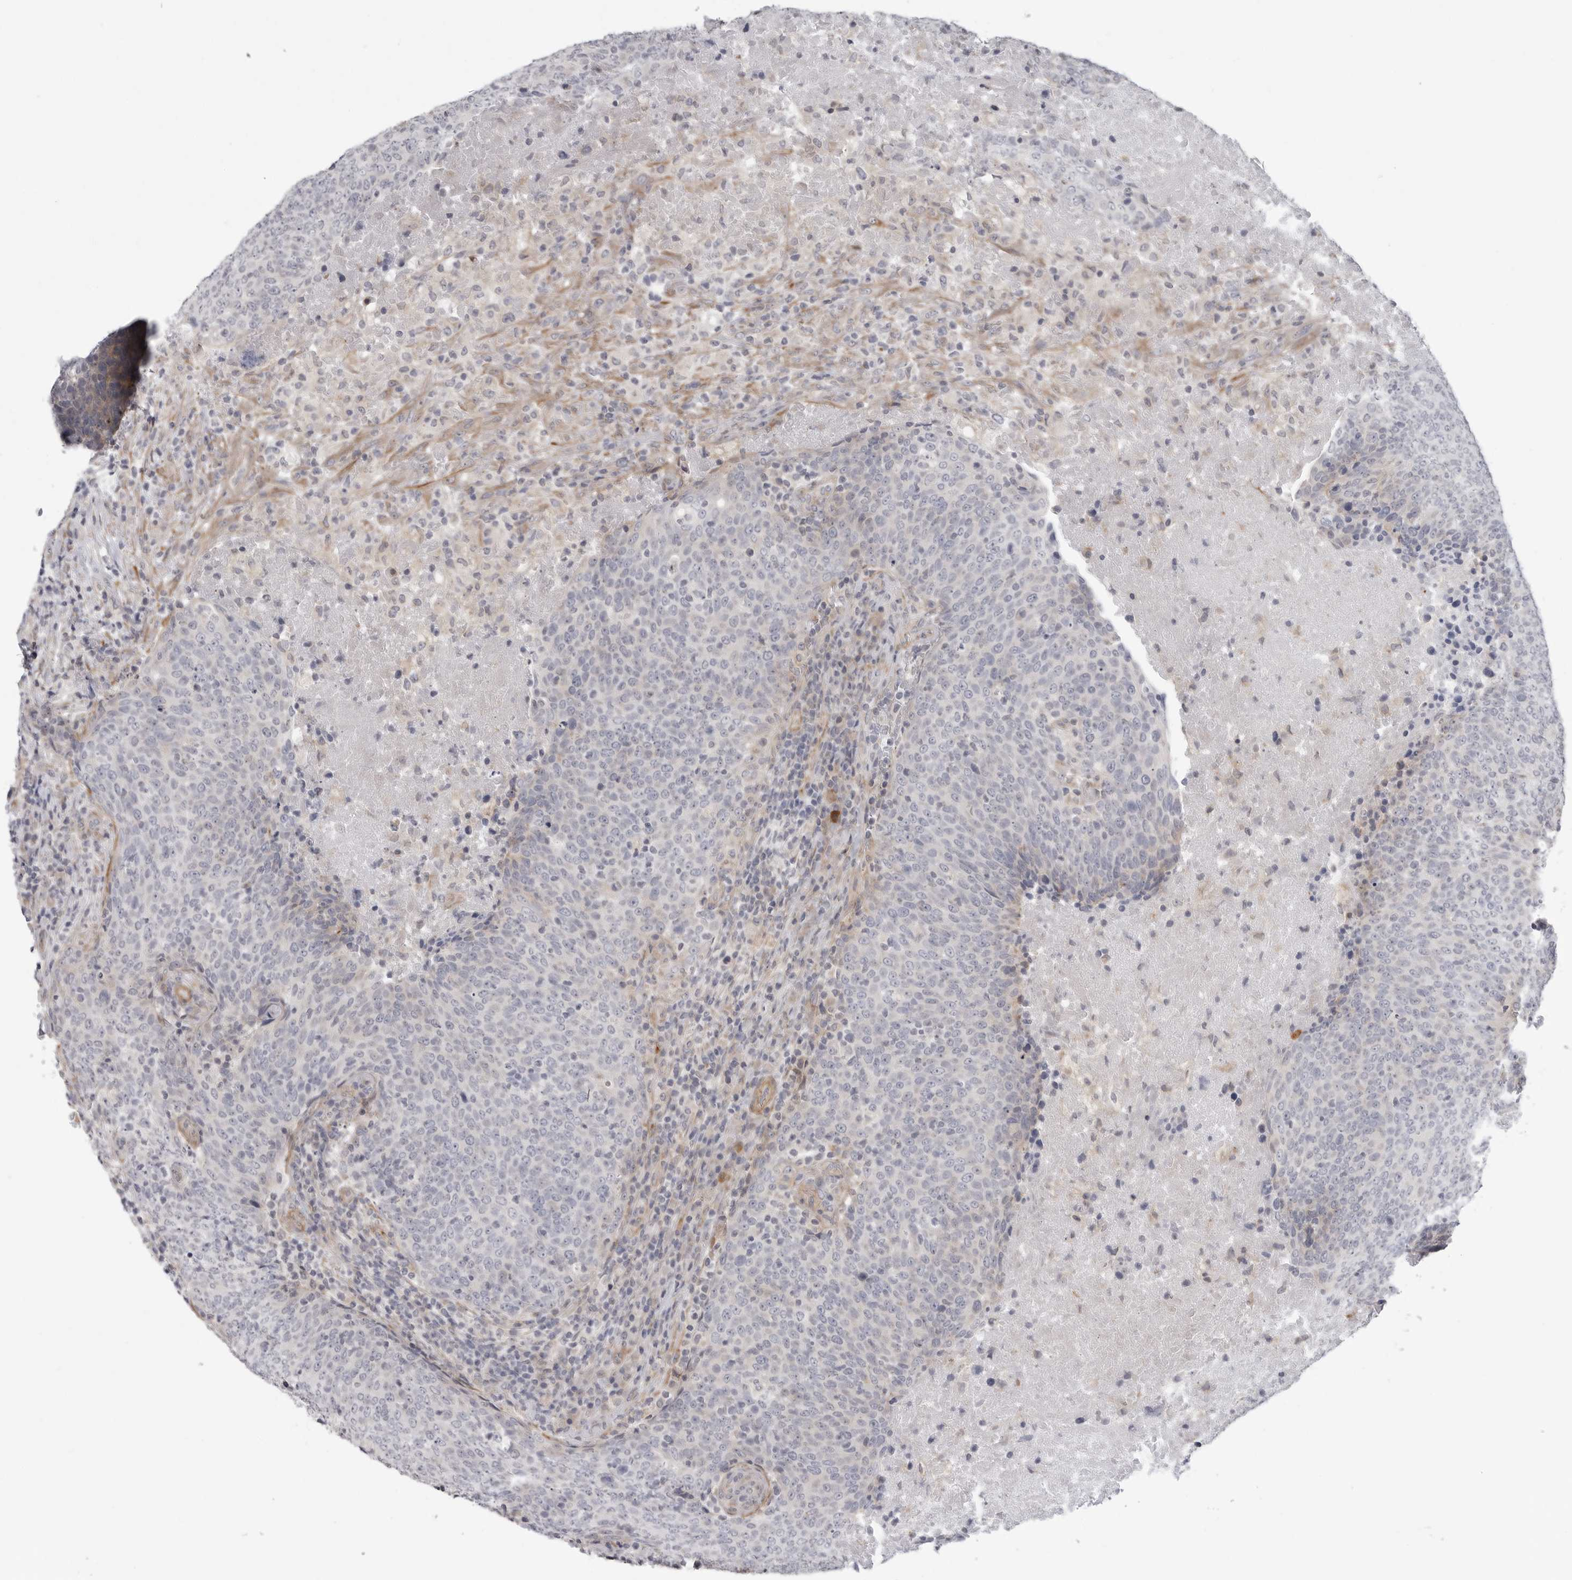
{"staining": {"intensity": "negative", "quantity": "none", "location": "none"}, "tissue": "head and neck cancer", "cell_type": "Tumor cells", "image_type": "cancer", "snomed": [{"axis": "morphology", "description": "Squamous cell carcinoma, NOS"}, {"axis": "morphology", "description": "Squamous cell carcinoma, metastatic, NOS"}, {"axis": "topography", "description": "Lymph node"}, {"axis": "topography", "description": "Head-Neck"}], "caption": "A photomicrograph of metastatic squamous cell carcinoma (head and neck) stained for a protein shows no brown staining in tumor cells.", "gene": "SCP2", "patient": {"sex": "male", "age": 62}}